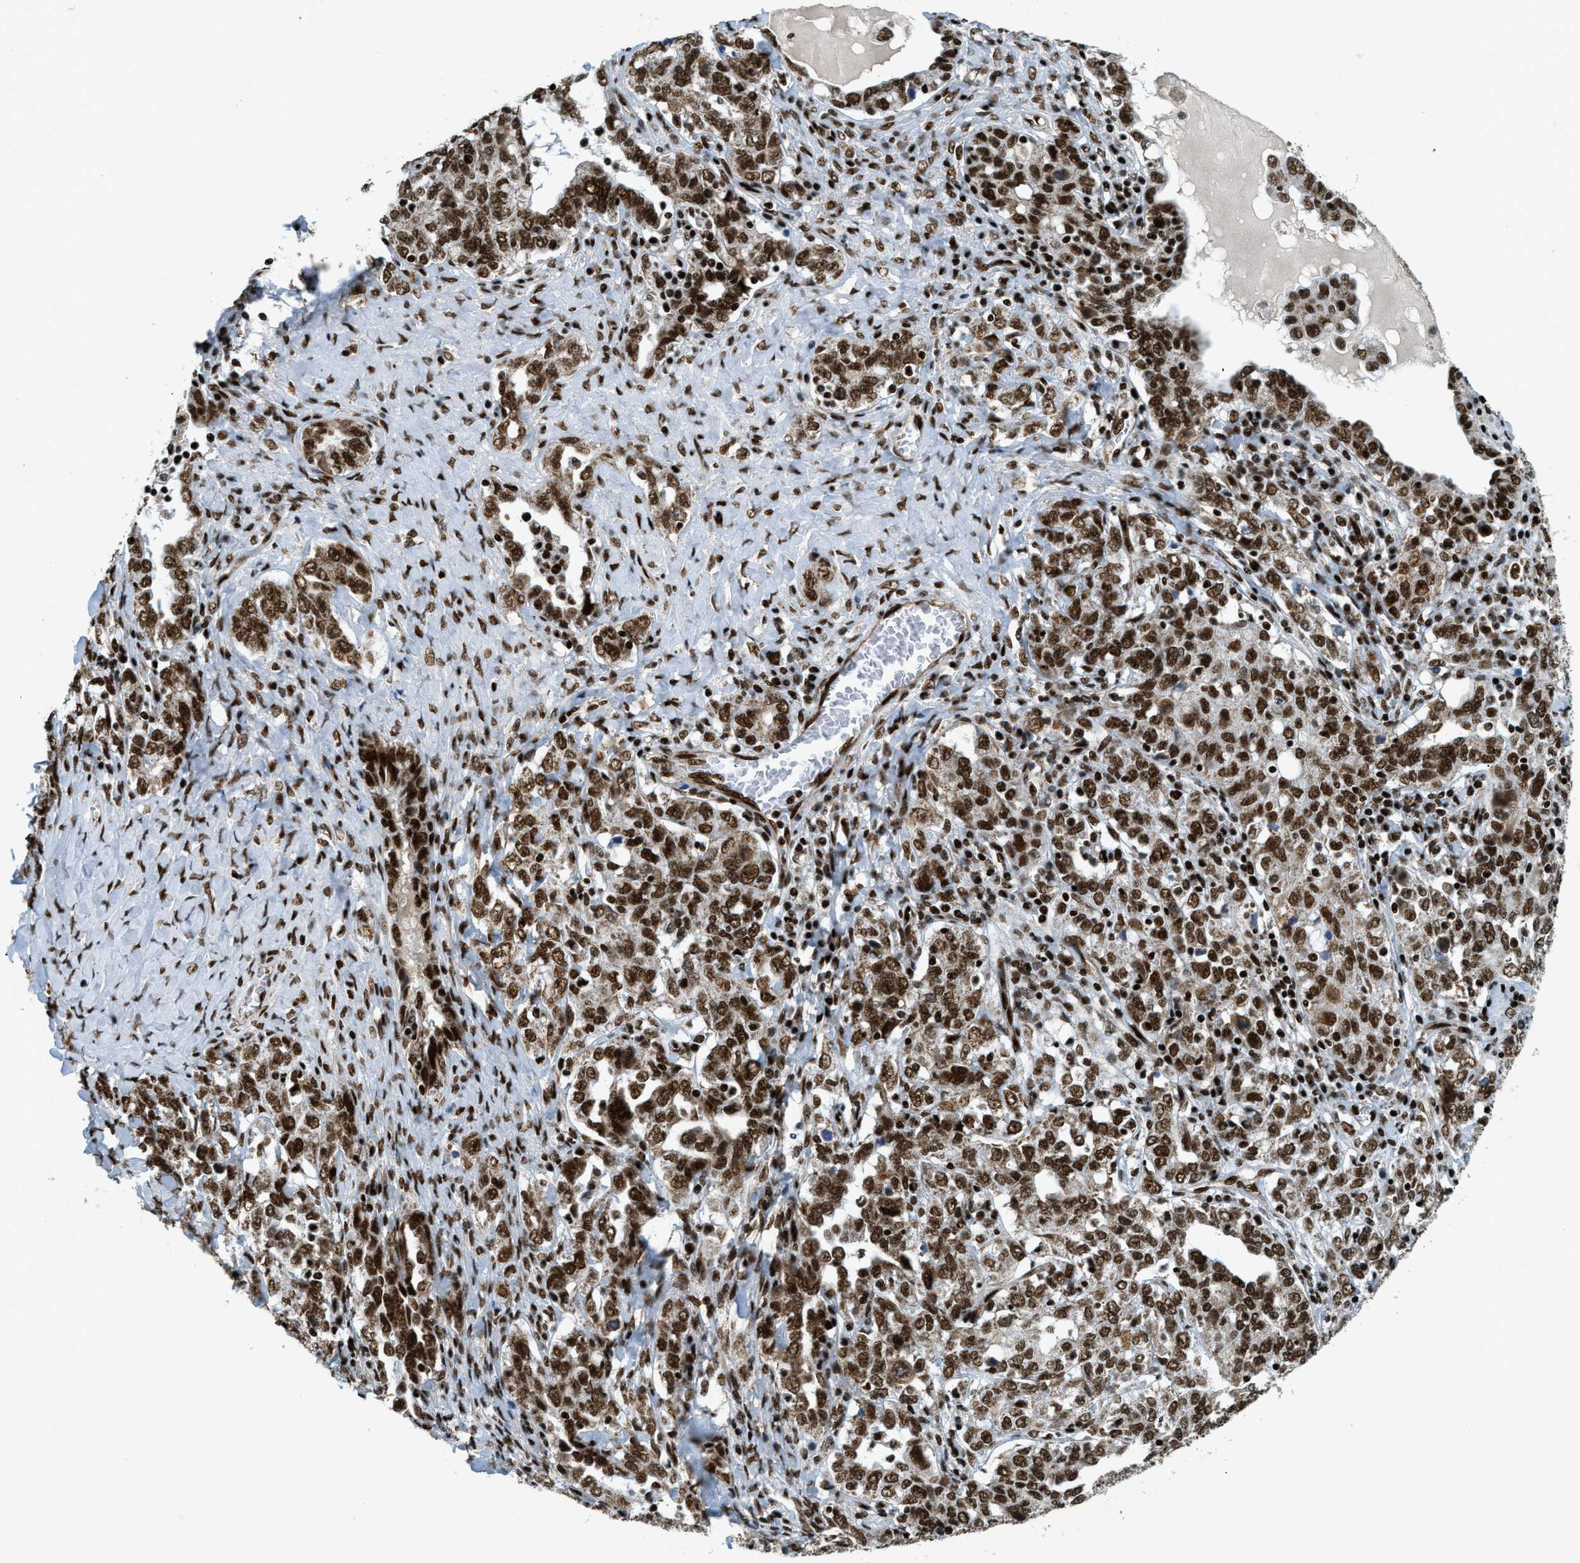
{"staining": {"intensity": "strong", "quantity": ">75%", "location": "cytoplasmic/membranous,nuclear"}, "tissue": "ovarian cancer", "cell_type": "Tumor cells", "image_type": "cancer", "snomed": [{"axis": "morphology", "description": "Carcinoma, endometroid"}, {"axis": "topography", "description": "Ovary"}], "caption": "Immunohistochemical staining of human ovarian cancer (endometroid carcinoma) demonstrates high levels of strong cytoplasmic/membranous and nuclear protein staining in approximately >75% of tumor cells. The staining was performed using DAB (3,3'-diaminobenzidine) to visualize the protein expression in brown, while the nuclei were stained in blue with hematoxylin (Magnification: 20x).", "gene": "GABPB1", "patient": {"sex": "female", "age": 62}}